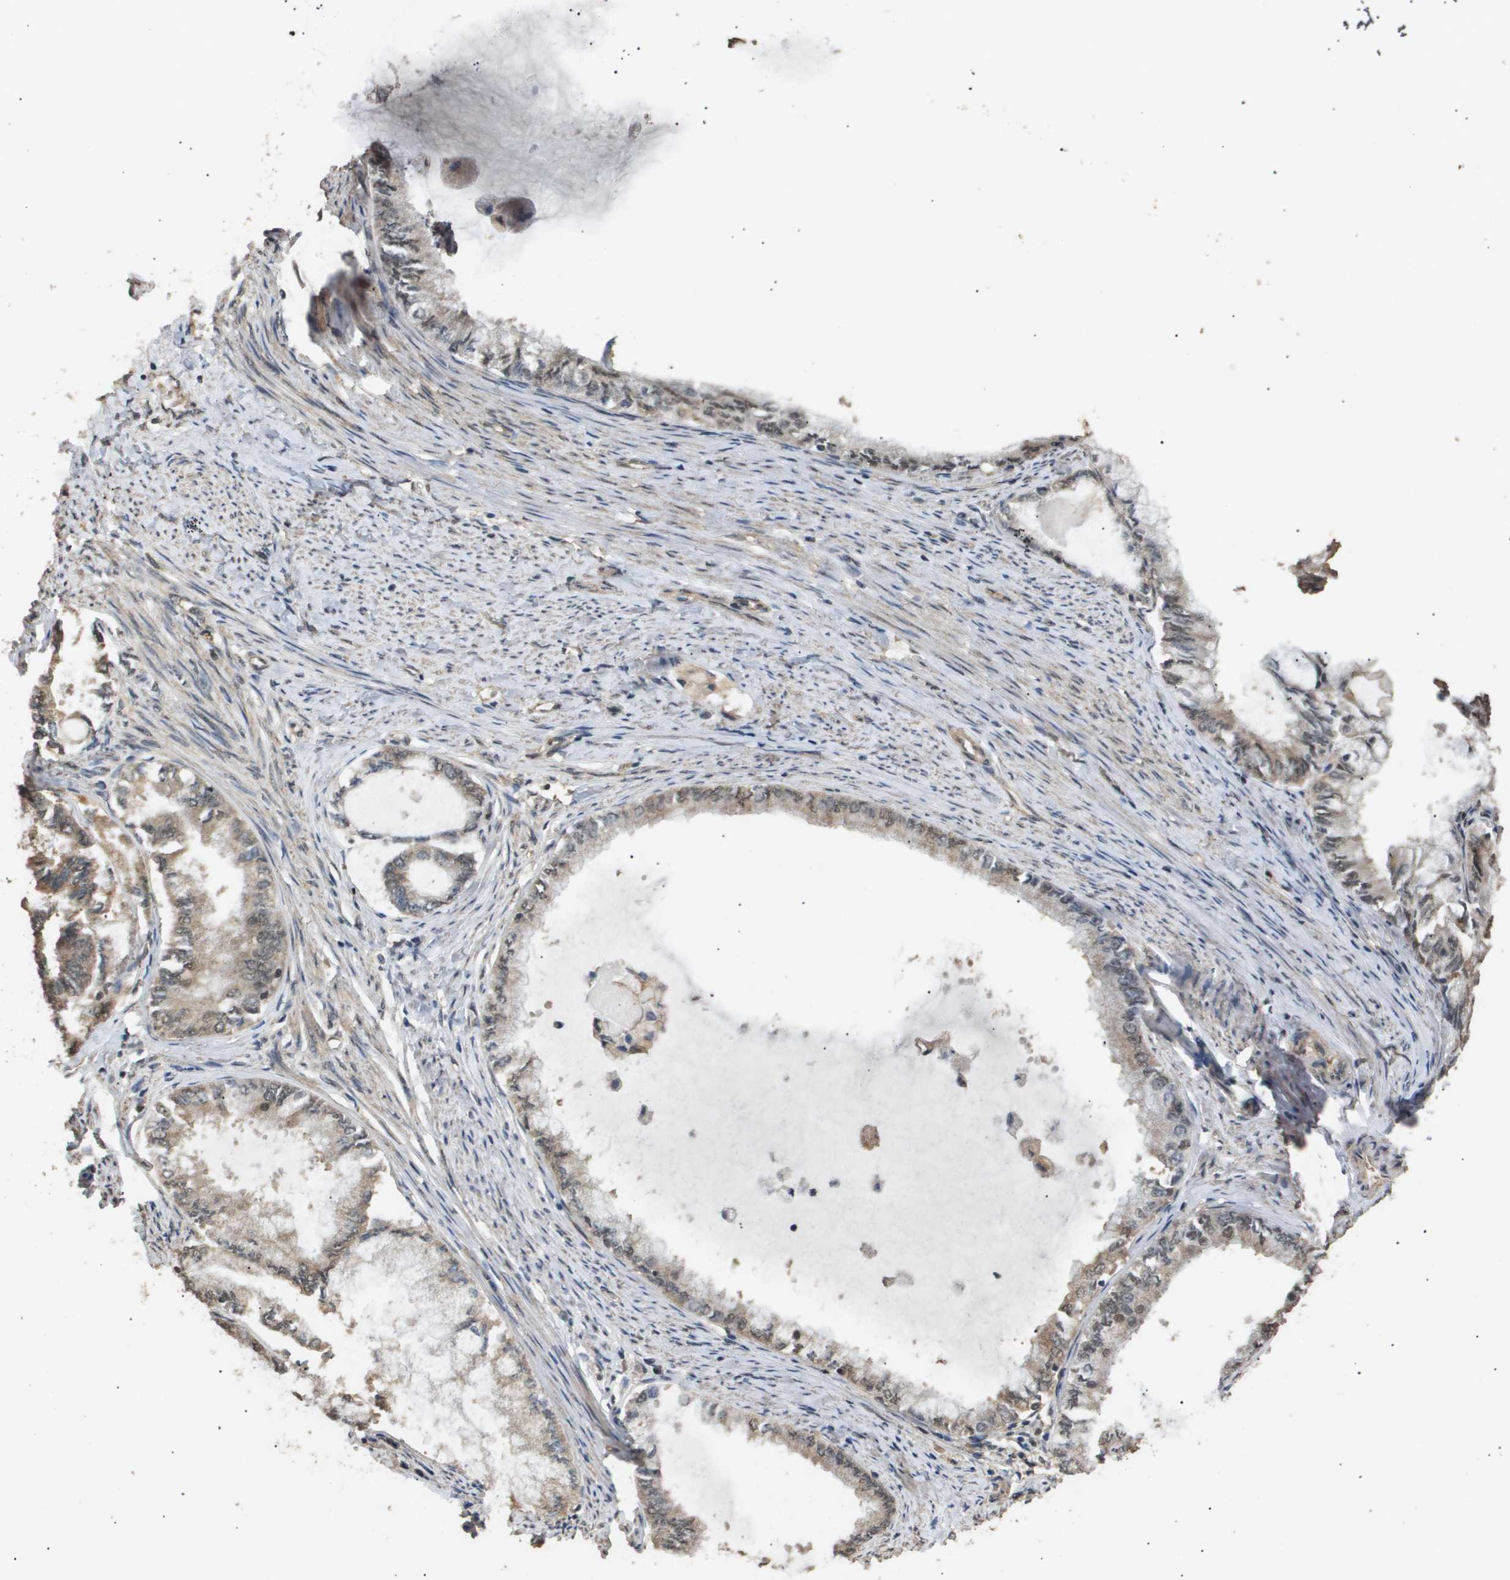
{"staining": {"intensity": "weak", "quantity": ">75%", "location": "cytoplasmic/membranous,nuclear"}, "tissue": "endometrial cancer", "cell_type": "Tumor cells", "image_type": "cancer", "snomed": [{"axis": "morphology", "description": "Adenocarcinoma, NOS"}, {"axis": "topography", "description": "Endometrium"}], "caption": "Immunohistochemistry (IHC) of human adenocarcinoma (endometrial) reveals low levels of weak cytoplasmic/membranous and nuclear staining in approximately >75% of tumor cells.", "gene": "ING1", "patient": {"sex": "female", "age": 86}}